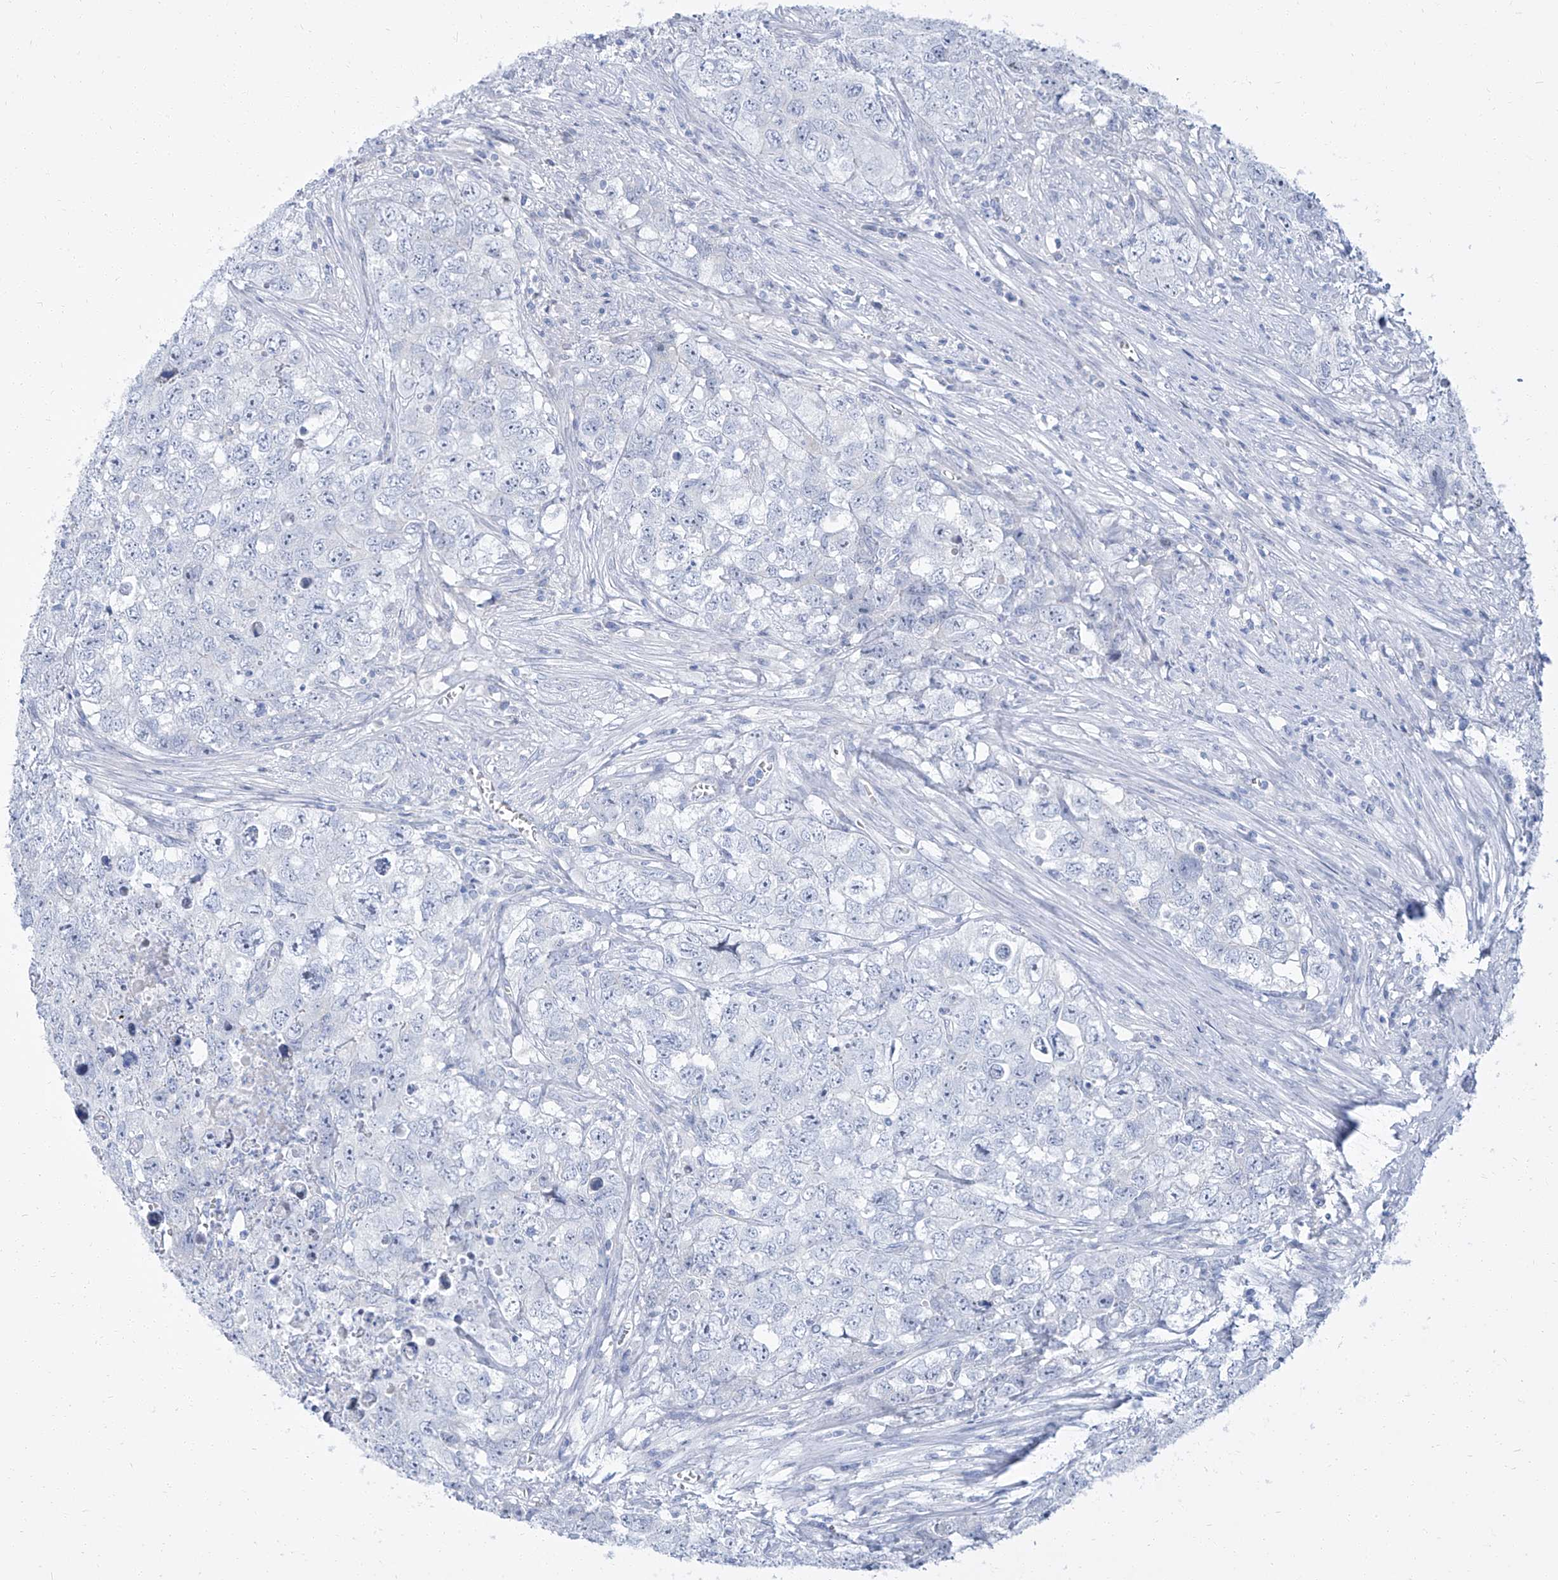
{"staining": {"intensity": "negative", "quantity": "none", "location": "none"}, "tissue": "testis cancer", "cell_type": "Tumor cells", "image_type": "cancer", "snomed": [{"axis": "morphology", "description": "Seminoma, NOS"}, {"axis": "morphology", "description": "Carcinoma, Embryonal, NOS"}, {"axis": "topography", "description": "Testis"}], "caption": "An immunohistochemistry micrograph of testis cancer (embryonal carcinoma) is shown. There is no staining in tumor cells of testis cancer (embryonal carcinoma).", "gene": "TXLNB", "patient": {"sex": "male", "age": 43}}